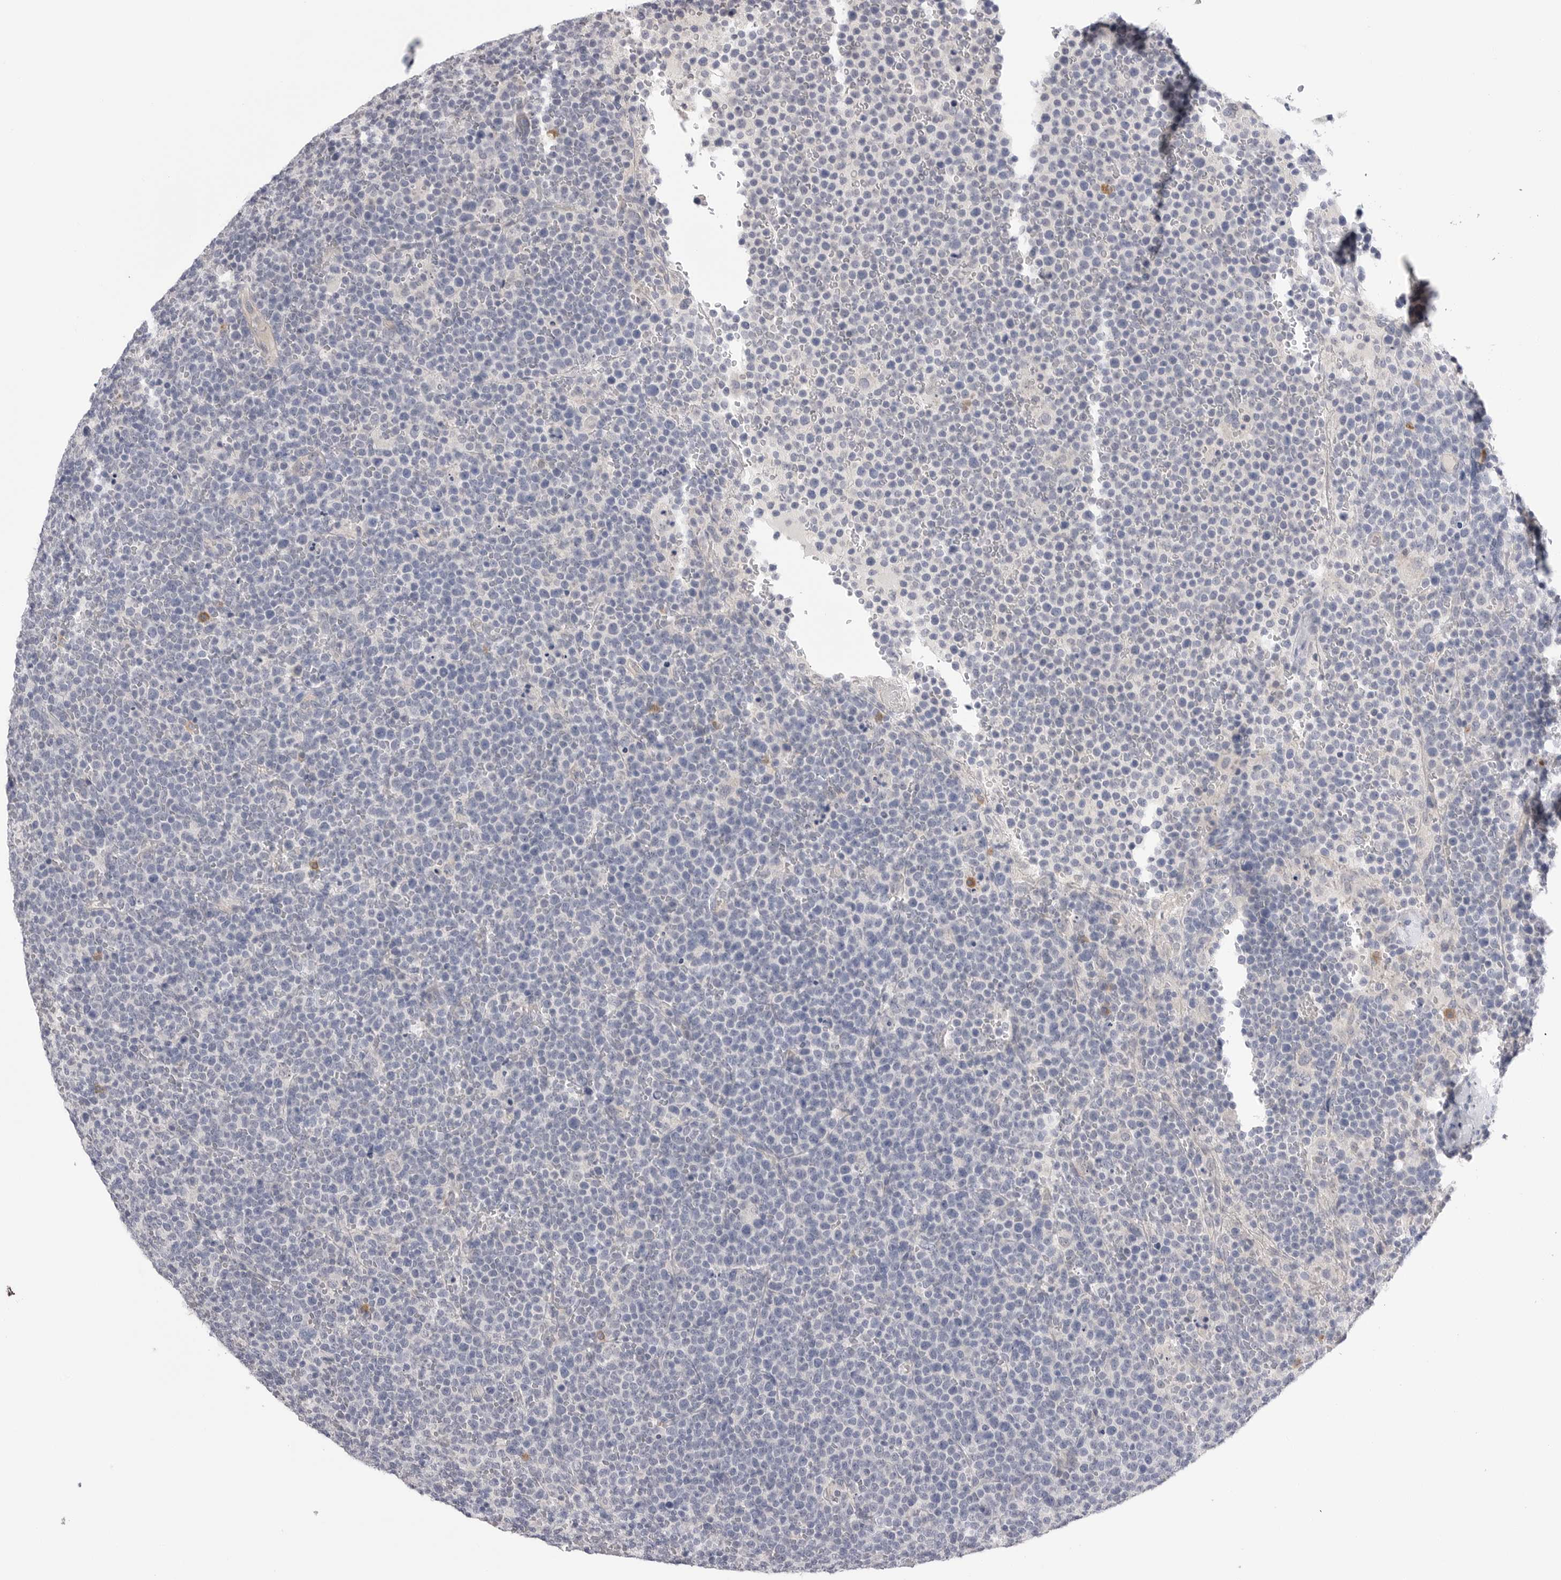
{"staining": {"intensity": "negative", "quantity": "none", "location": "none"}, "tissue": "lymphoma", "cell_type": "Tumor cells", "image_type": "cancer", "snomed": [{"axis": "morphology", "description": "Malignant lymphoma, non-Hodgkin's type, High grade"}, {"axis": "topography", "description": "Lymph node"}], "caption": "Immunohistochemistry histopathology image of neoplastic tissue: human high-grade malignant lymphoma, non-Hodgkin's type stained with DAB reveals no significant protein expression in tumor cells.", "gene": "DLGAP3", "patient": {"sex": "male", "age": 61}}